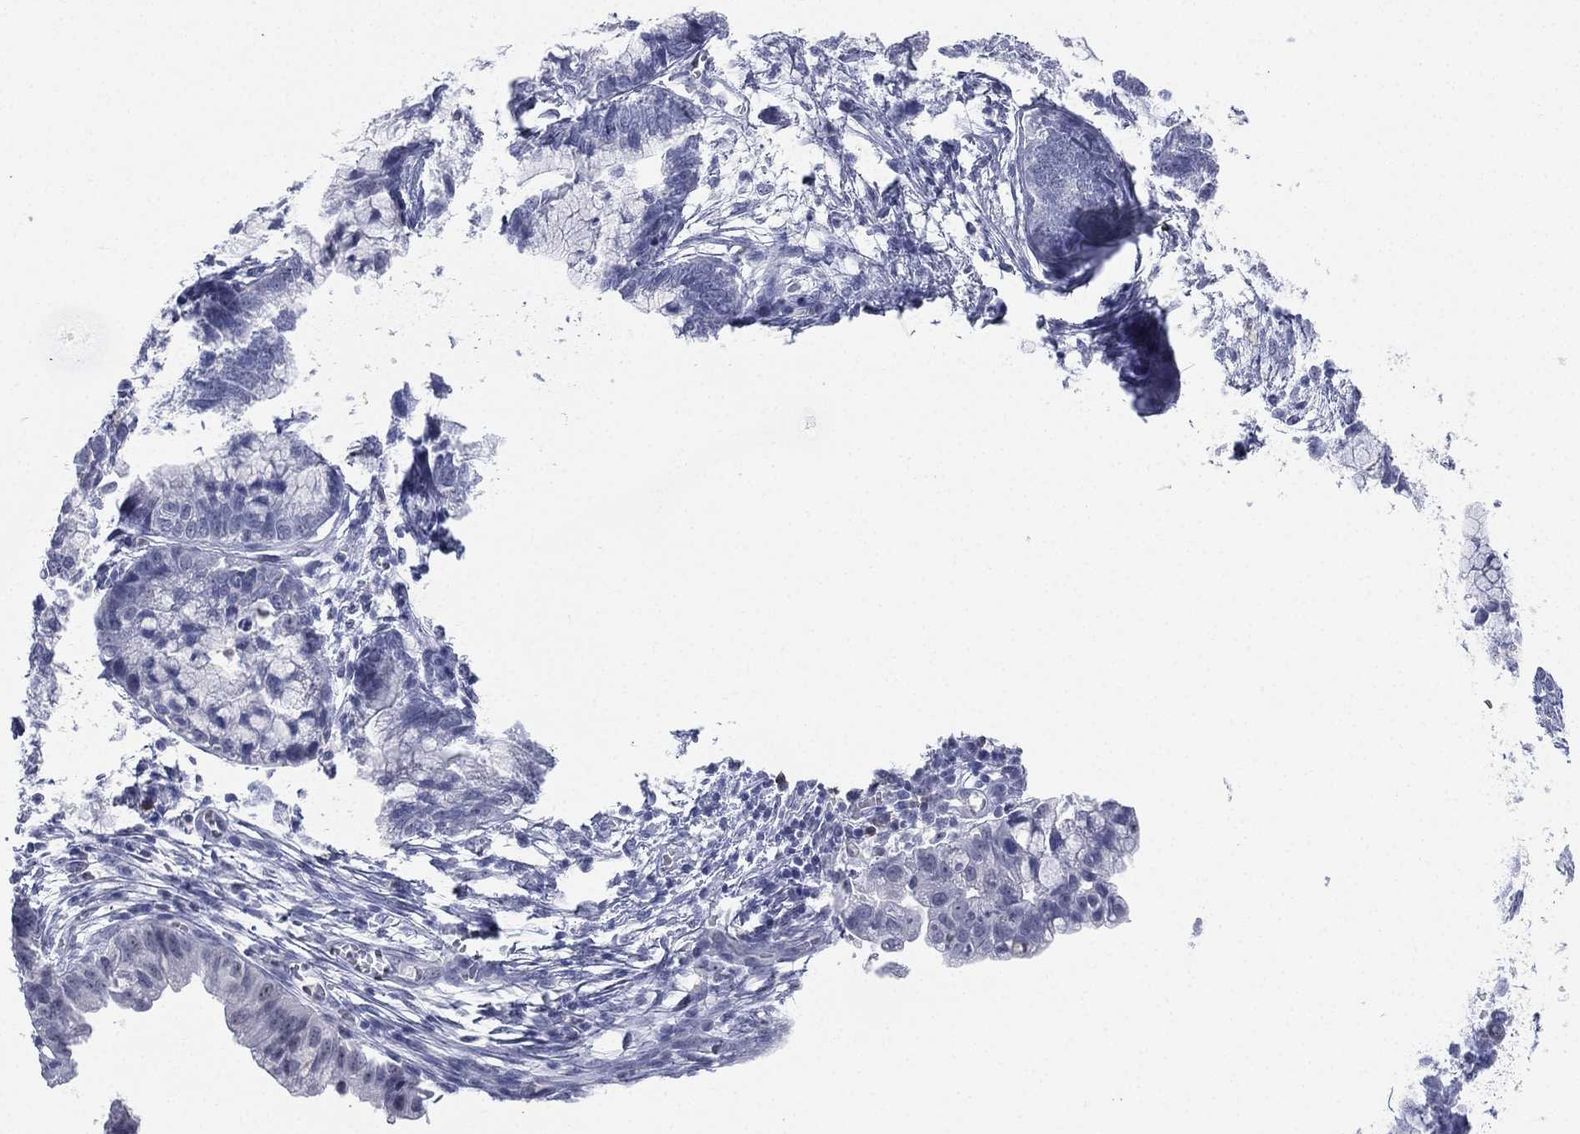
{"staining": {"intensity": "negative", "quantity": "none", "location": "none"}, "tissue": "cervical cancer", "cell_type": "Tumor cells", "image_type": "cancer", "snomed": [{"axis": "morphology", "description": "Adenocarcinoma, NOS"}, {"axis": "topography", "description": "Cervix"}], "caption": "DAB (3,3'-diaminobenzidine) immunohistochemical staining of adenocarcinoma (cervical) reveals no significant expression in tumor cells.", "gene": "CD22", "patient": {"sex": "female", "age": 44}}